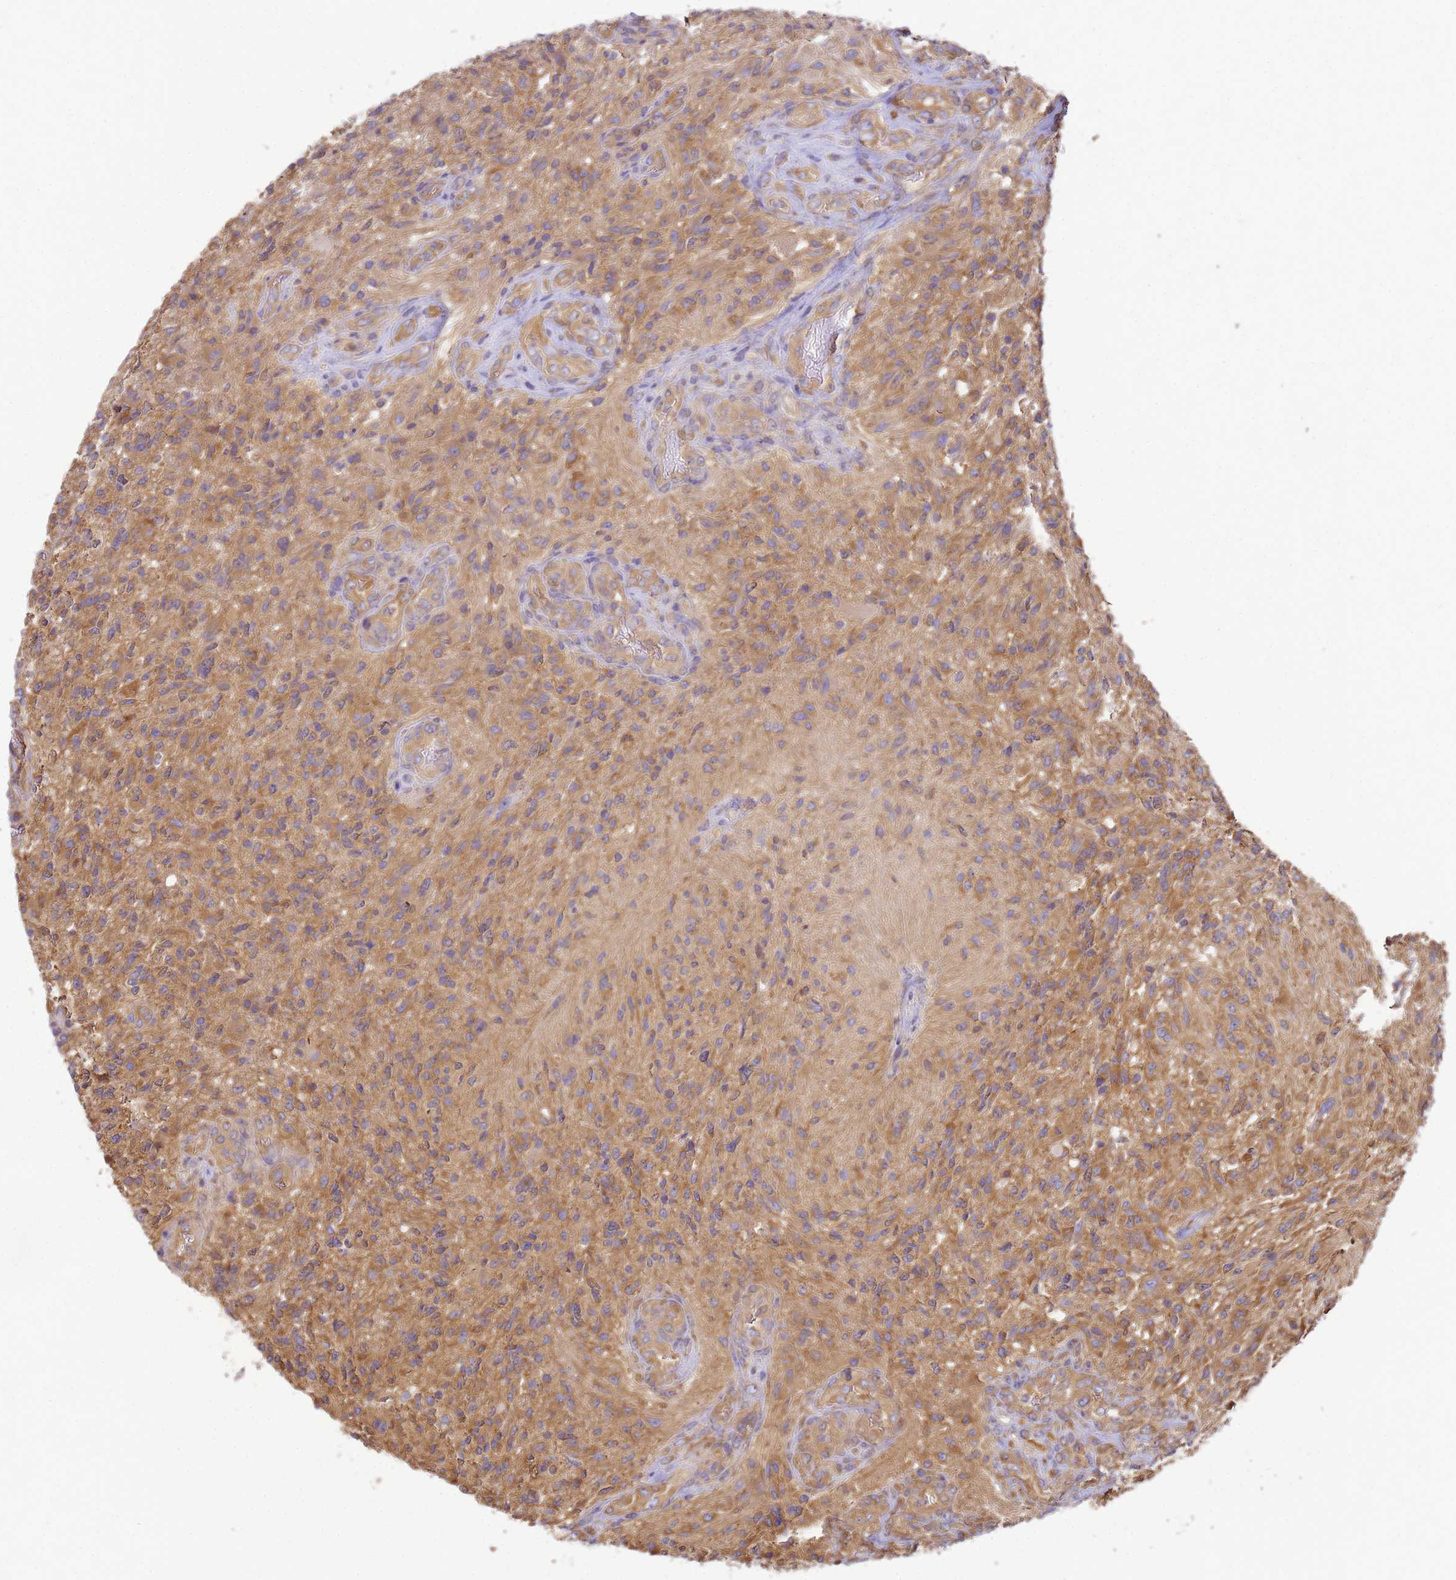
{"staining": {"intensity": "moderate", "quantity": ">75%", "location": "cytoplasmic/membranous"}, "tissue": "glioma", "cell_type": "Tumor cells", "image_type": "cancer", "snomed": [{"axis": "morphology", "description": "Glioma, malignant, High grade"}, {"axis": "topography", "description": "Brain"}], "caption": "Brown immunohistochemical staining in human glioma exhibits moderate cytoplasmic/membranous staining in approximately >75% of tumor cells.", "gene": "NARS1", "patient": {"sex": "male", "age": 56}}